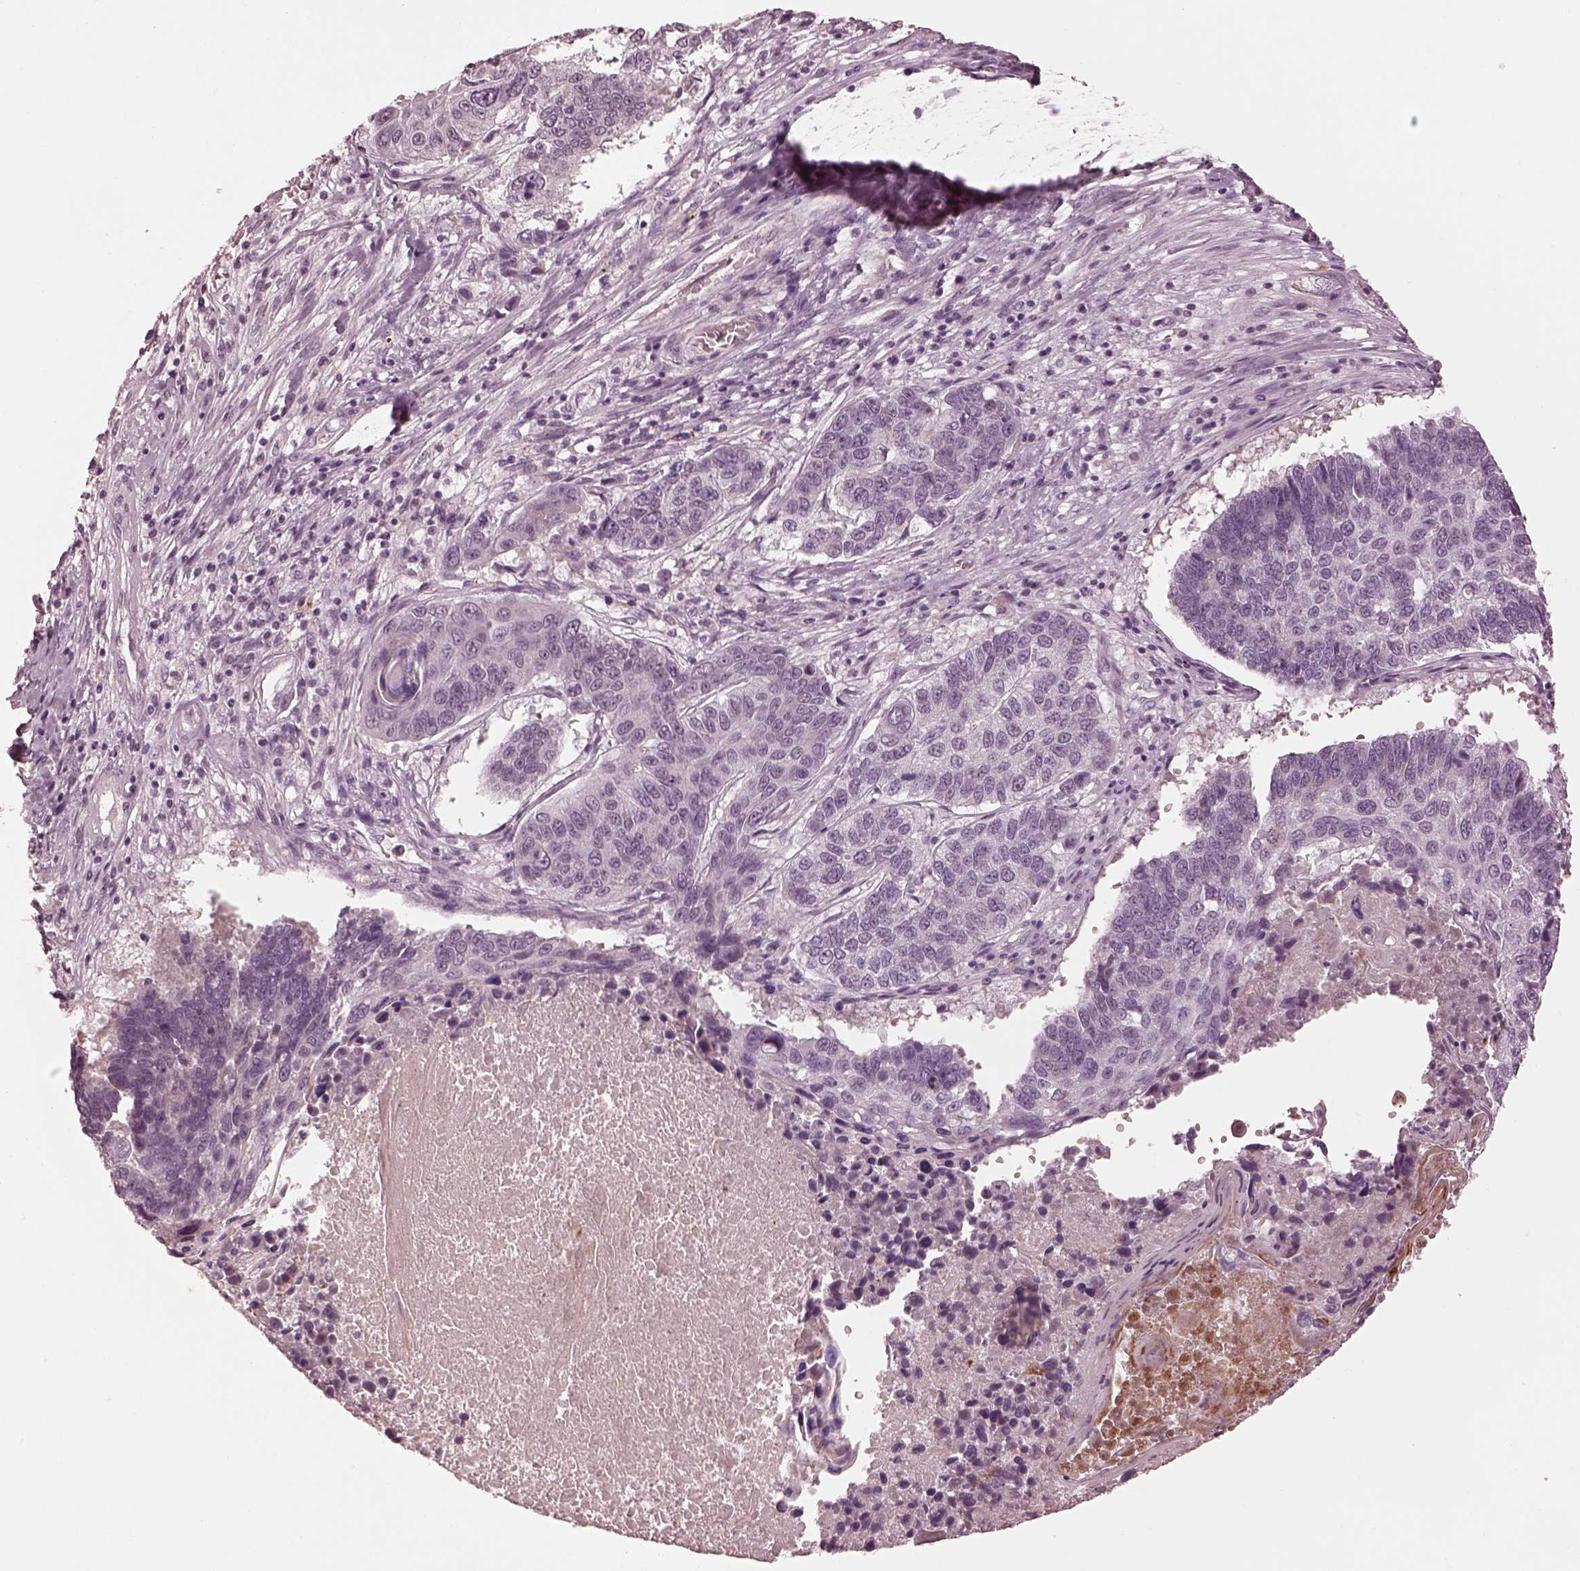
{"staining": {"intensity": "negative", "quantity": "none", "location": "none"}, "tissue": "lung cancer", "cell_type": "Tumor cells", "image_type": "cancer", "snomed": [{"axis": "morphology", "description": "Squamous cell carcinoma, NOS"}, {"axis": "topography", "description": "Lung"}], "caption": "Tumor cells show no significant protein positivity in lung squamous cell carcinoma. The staining is performed using DAB (3,3'-diaminobenzidine) brown chromogen with nuclei counter-stained in using hematoxylin.", "gene": "KCNA2", "patient": {"sex": "male", "age": 73}}